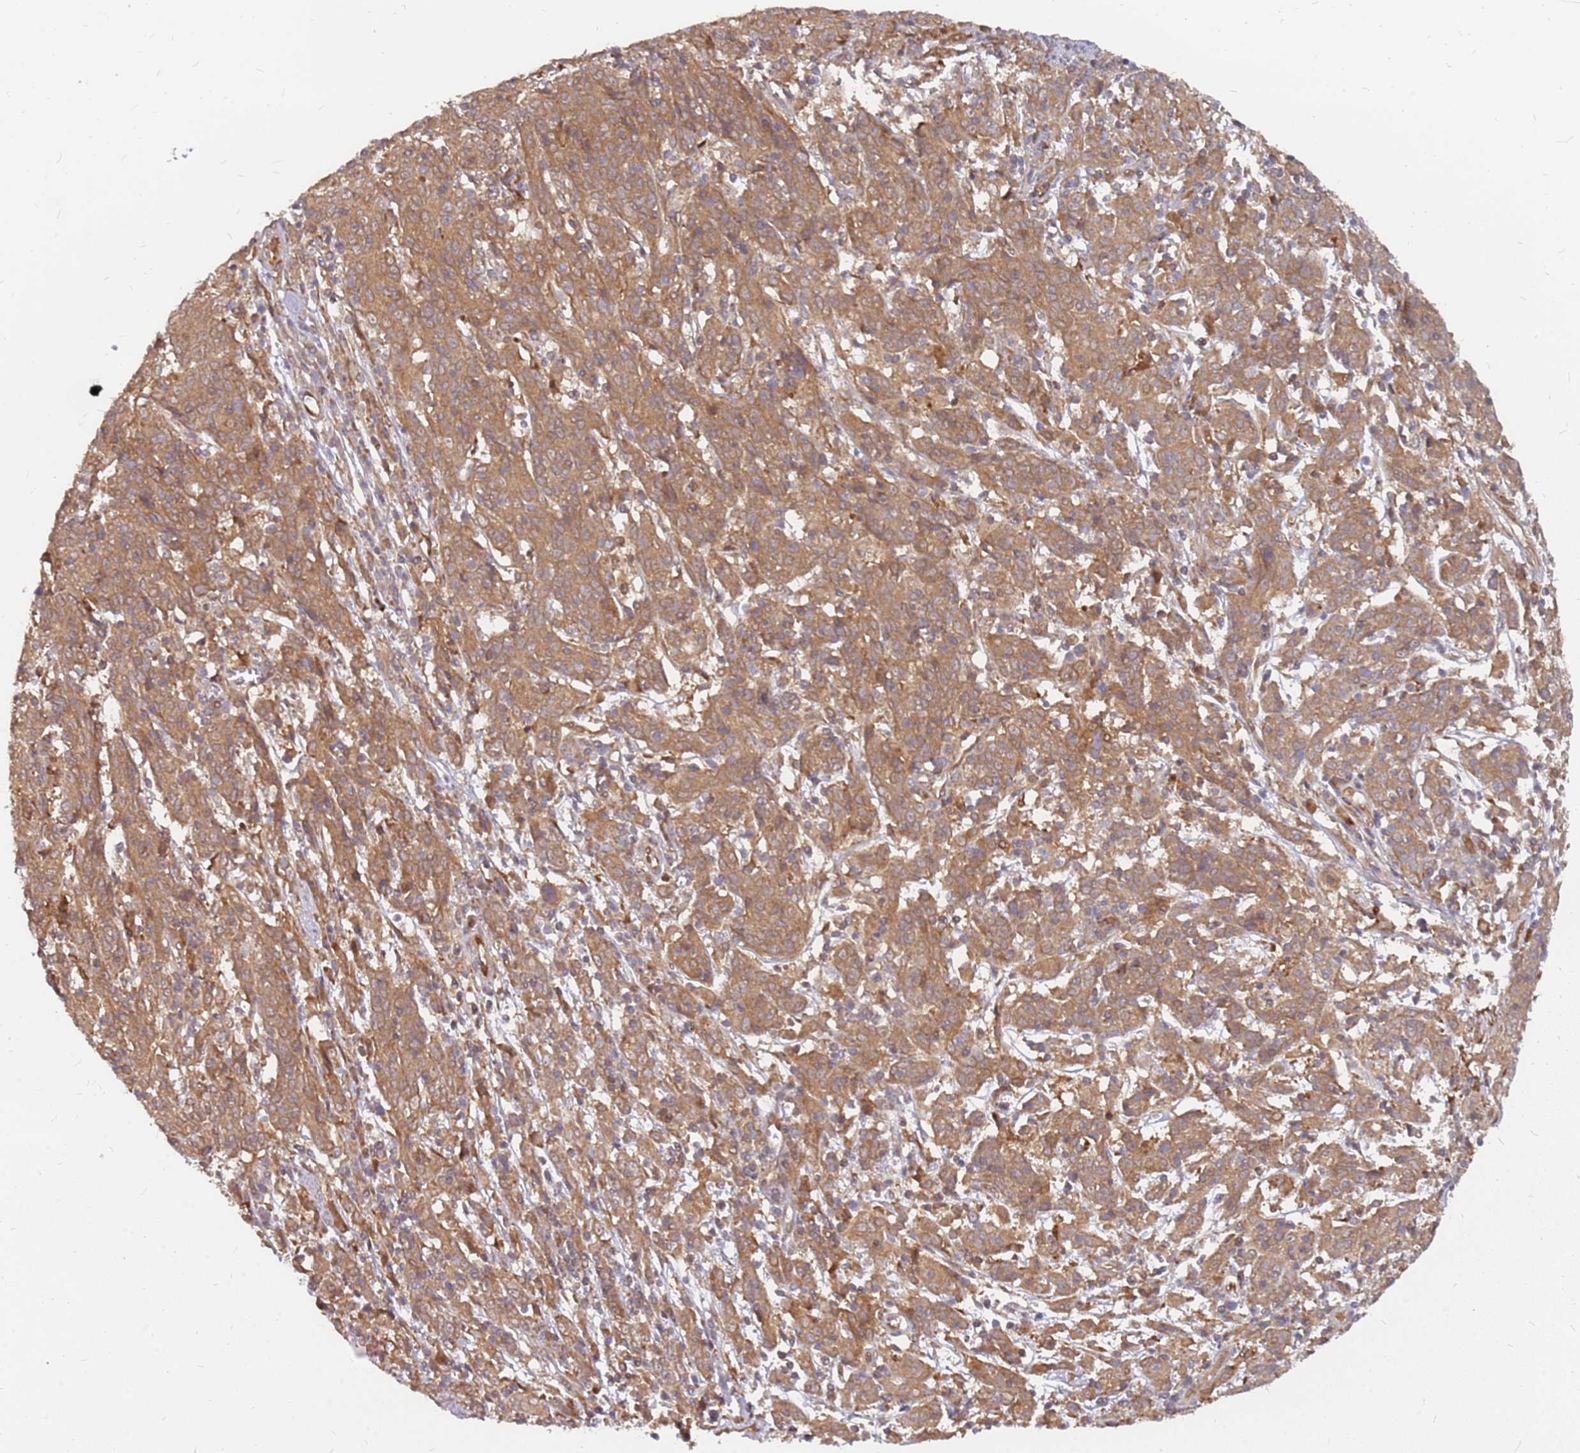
{"staining": {"intensity": "moderate", "quantity": ">75%", "location": "cytoplasmic/membranous"}, "tissue": "cervical cancer", "cell_type": "Tumor cells", "image_type": "cancer", "snomed": [{"axis": "morphology", "description": "Squamous cell carcinoma, NOS"}, {"axis": "topography", "description": "Cervix"}], "caption": "Tumor cells show medium levels of moderate cytoplasmic/membranous expression in approximately >75% of cells in human squamous cell carcinoma (cervical). The staining was performed using DAB (3,3'-diaminobenzidine) to visualize the protein expression in brown, while the nuclei were stained in blue with hematoxylin (Magnification: 20x).", "gene": "NUDT14", "patient": {"sex": "female", "age": 67}}